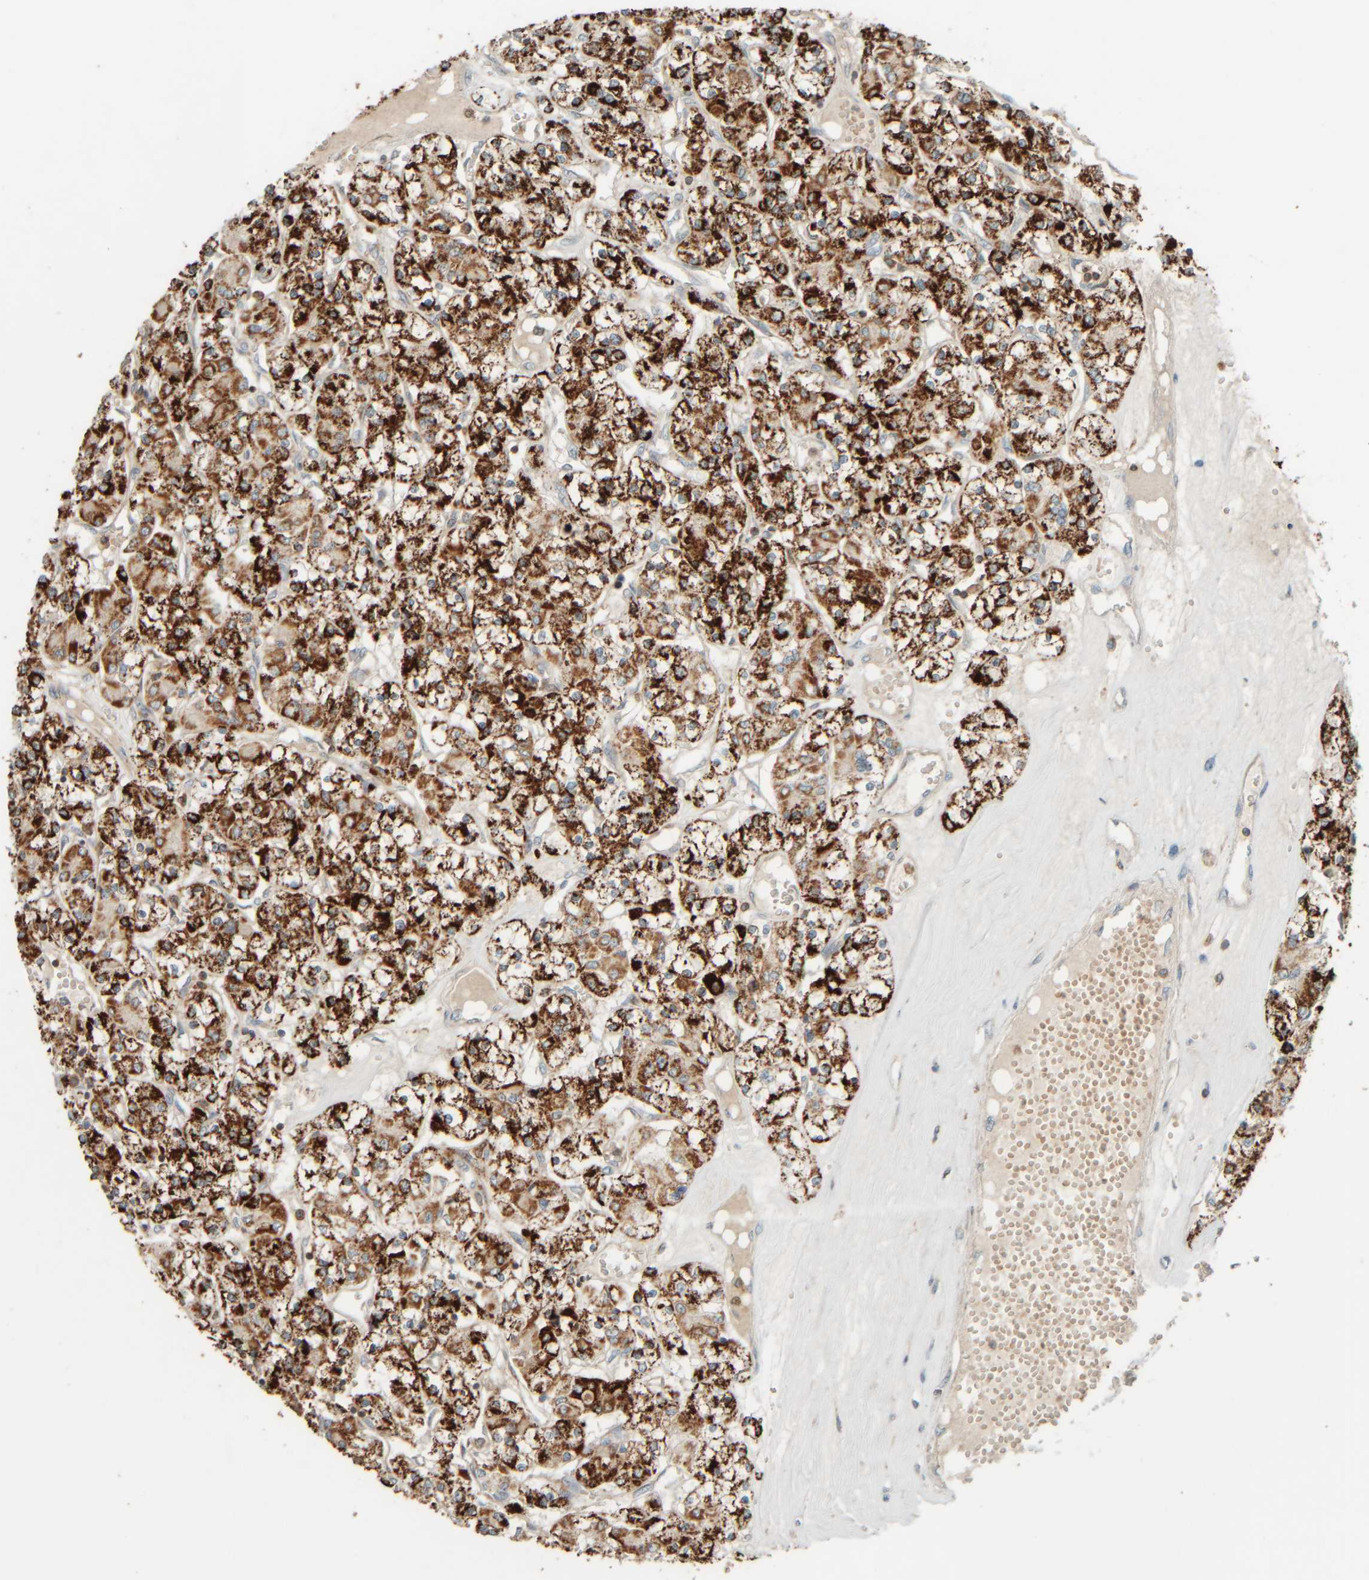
{"staining": {"intensity": "strong", "quantity": ">75%", "location": "cytoplasmic/membranous"}, "tissue": "renal cancer", "cell_type": "Tumor cells", "image_type": "cancer", "snomed": [{"axis": "morphology", "description": "Adenocarcinoma, NOS"}, {"axis": "topography", "description": "Kidney"}], "caption": "Tumor cells exhibit strong cytoplasmic/membranous expression in about >75% of cells in adenocarcinoma (renal). (Stains: DAB in brown, nuclei in blue, Microscopy: brightfield microscopy at high magnification).", "gene": "SPAG5", "patient": {"sex": "female", "age": 59}}